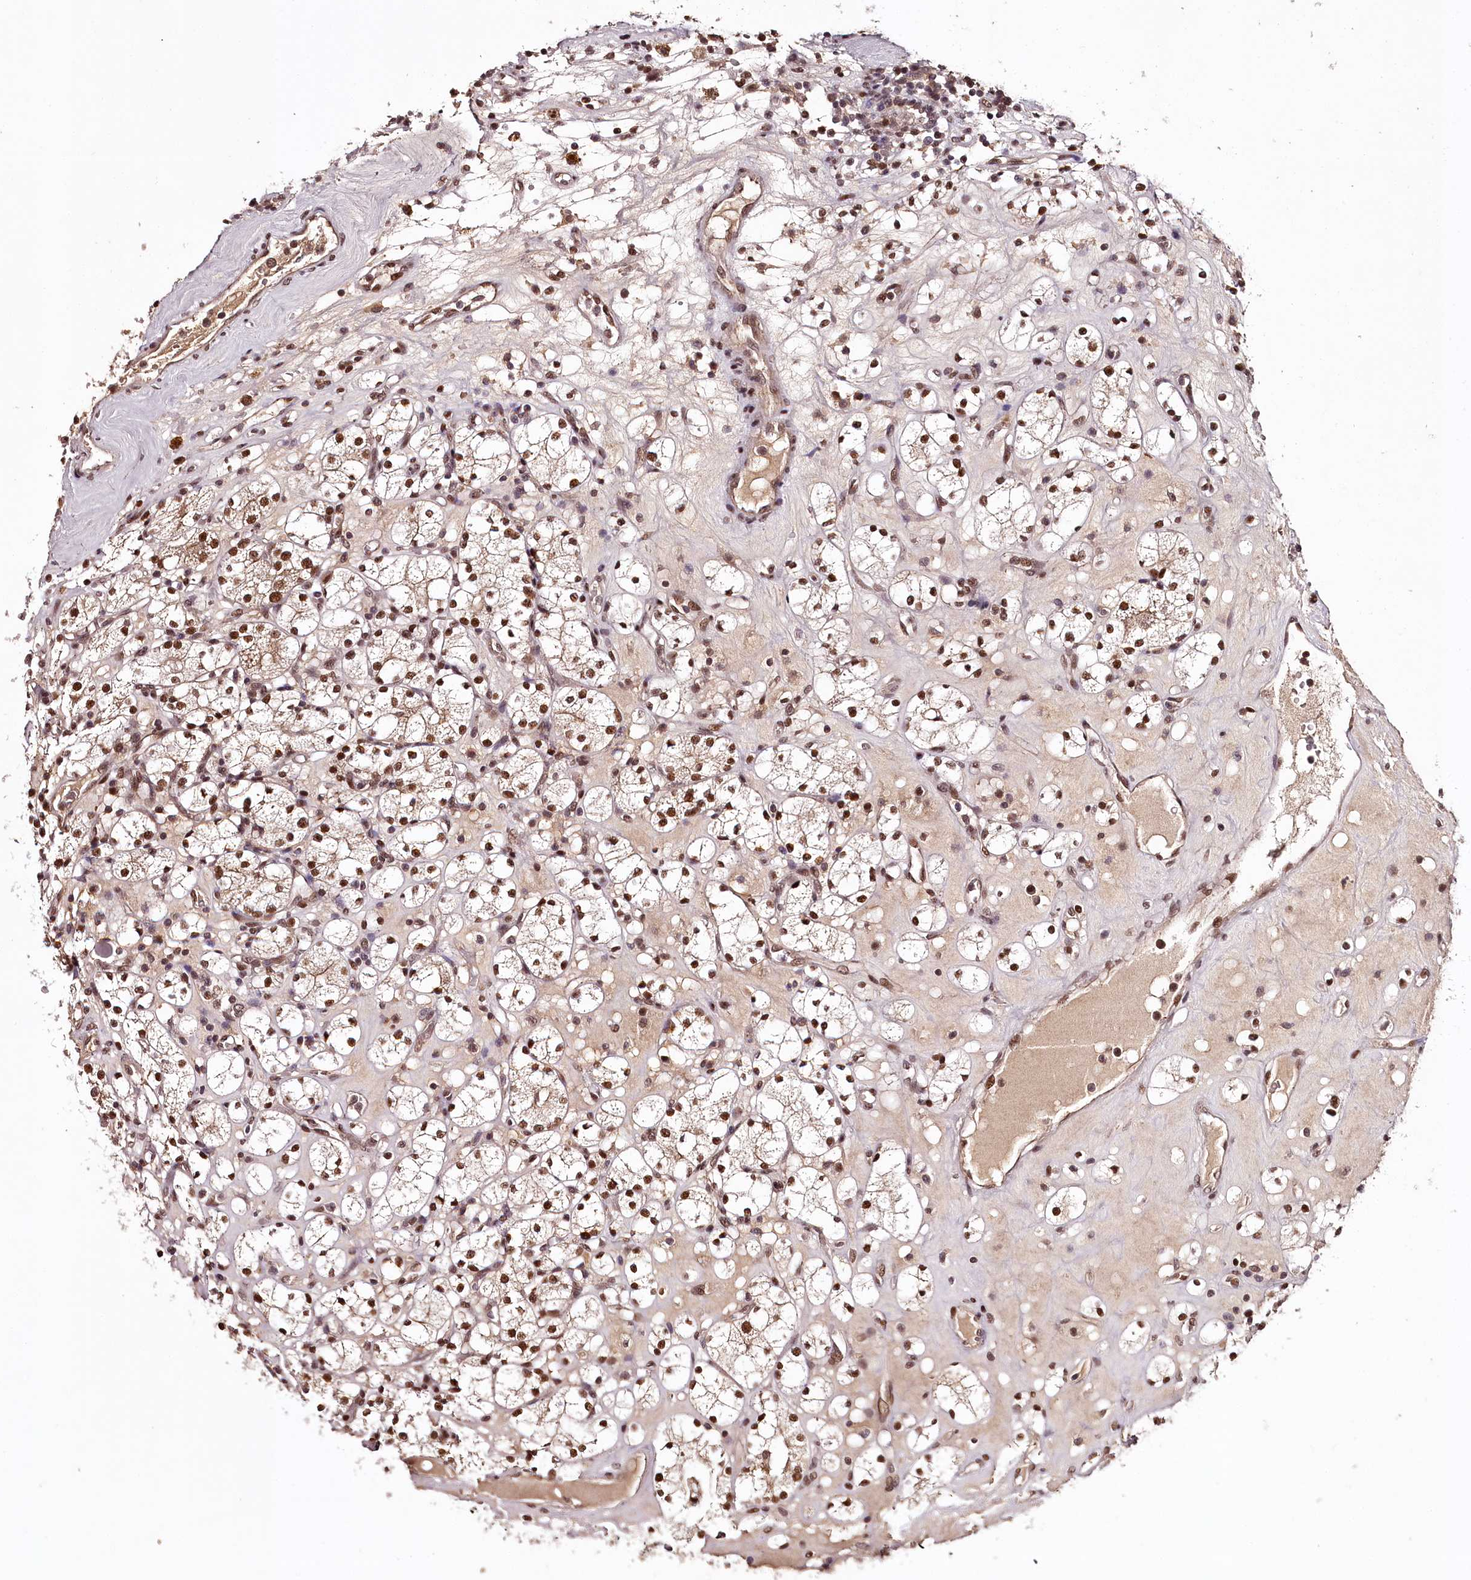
{"staining": {"intensity": "moderate", "quantity": ">75%", "location": "nuclear"}, "tissue": "renal cancer", "cell_type": "Tumor cells", "image_type": "cancer", "snomed": [{"axis": "morphology", "description": "Adenocarcinoma, NOS"}, {"axis": "topography", "description": "Kidney"}], "caption": "Protein staining displays moderate nuclear expression in about >75% of tumor cells in renal cancer (adenocarcinoma). The staining is performed using DAB (3,3'-diaminobenzidine) brown chromogen to label protein expression. The nuclei are counter-stained blue using hematoxylin.", "gene": "TTC33", "patient": {"sex": "male", "age": 77}}